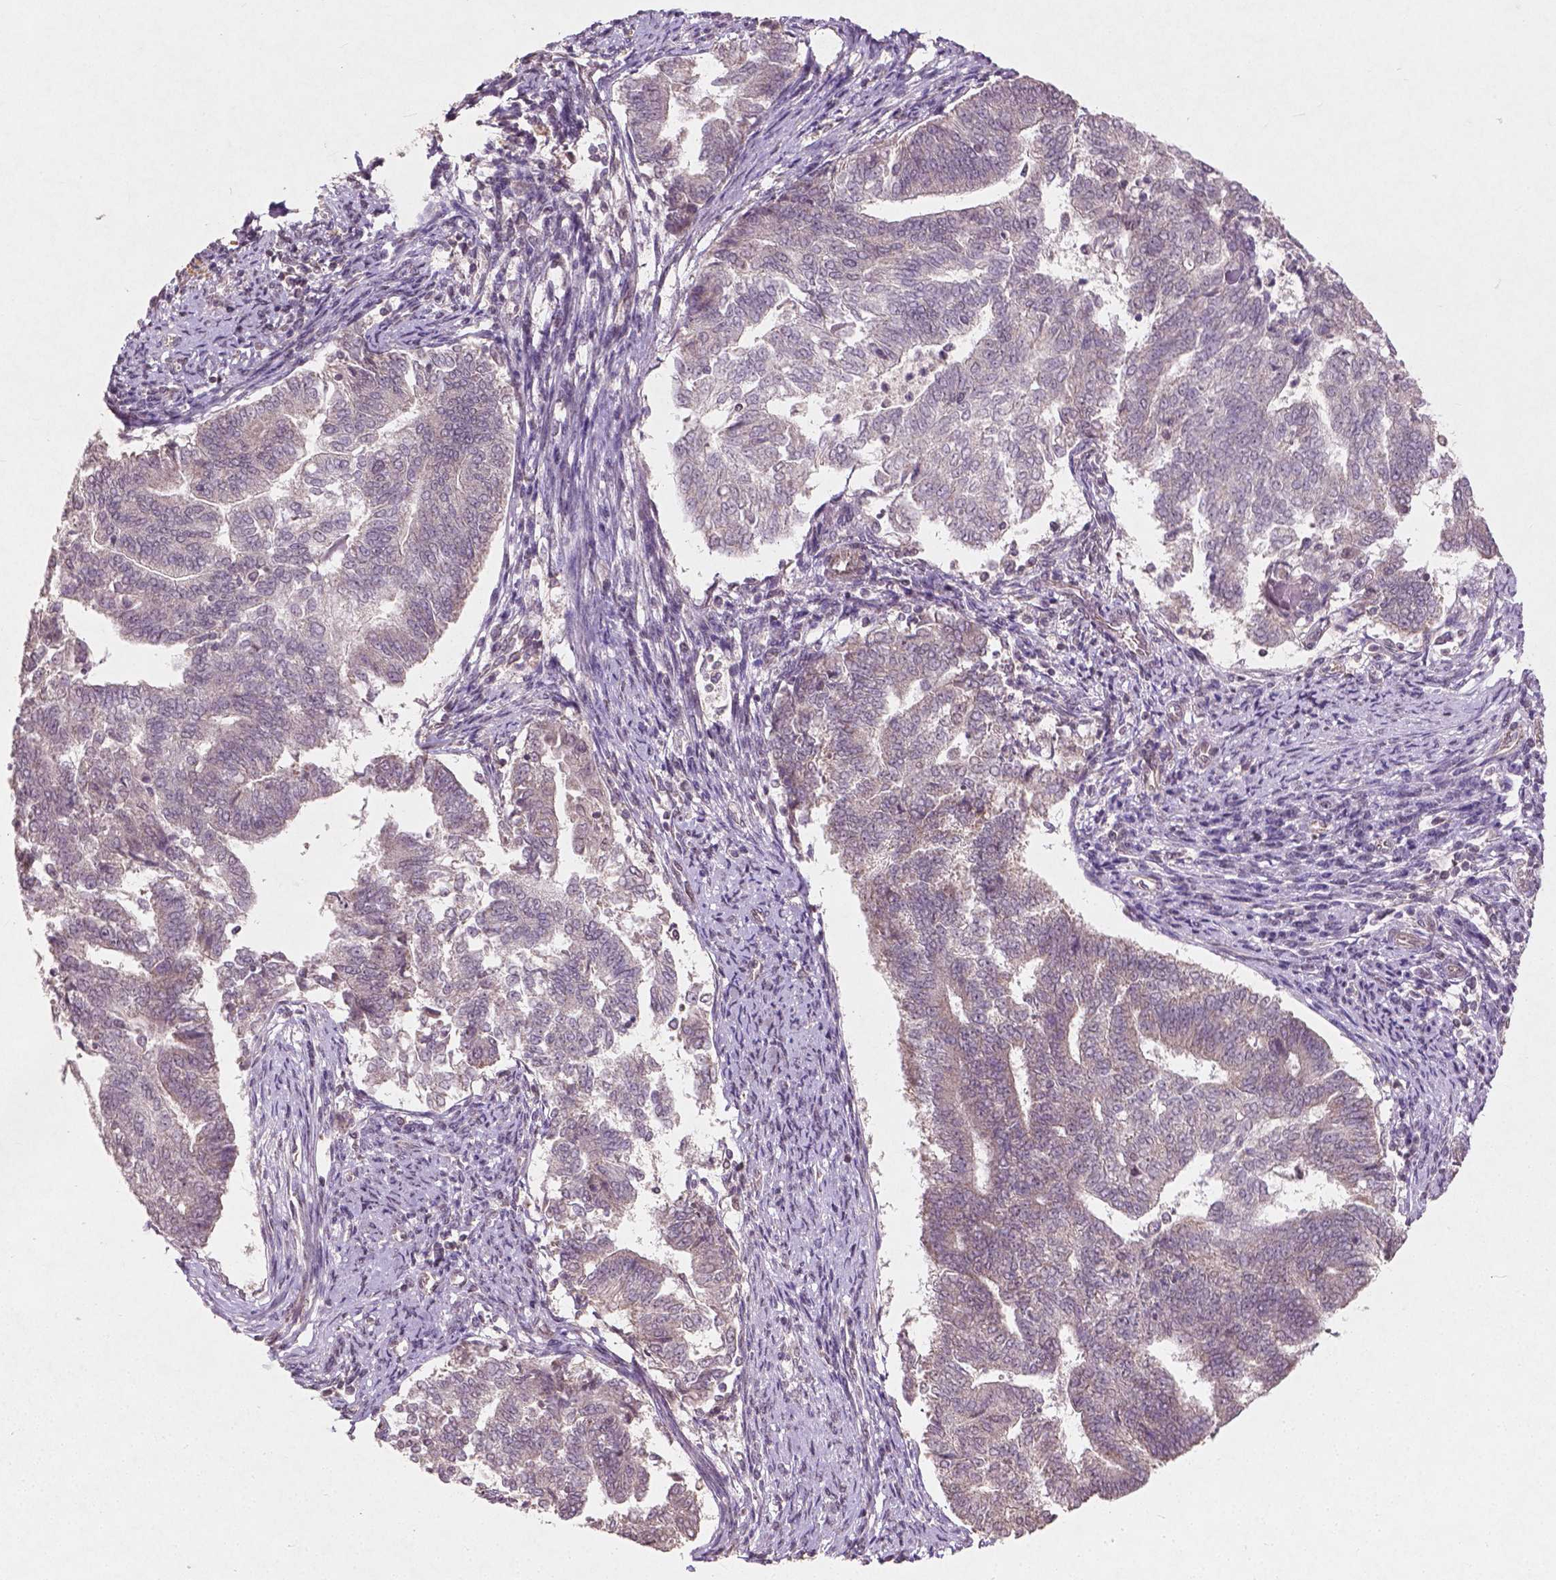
{"staining": {"intensity": "negative", "quantity": "none", "location": "none"}, "tissue": "endometrial cancer", "cell_type": "Tumor cells", "image_type": "cancer", "snomed": [{"axis": "morphology", "description": "Adenocarcinoma, NOS"}, {"axis": "topography", "description": "Endometrium"}], "caption": "There is no significant expression in tumor cells of endometrial cancer.", "gene": "SMAD2", "patient": {"sex": "female", "age": 65}}